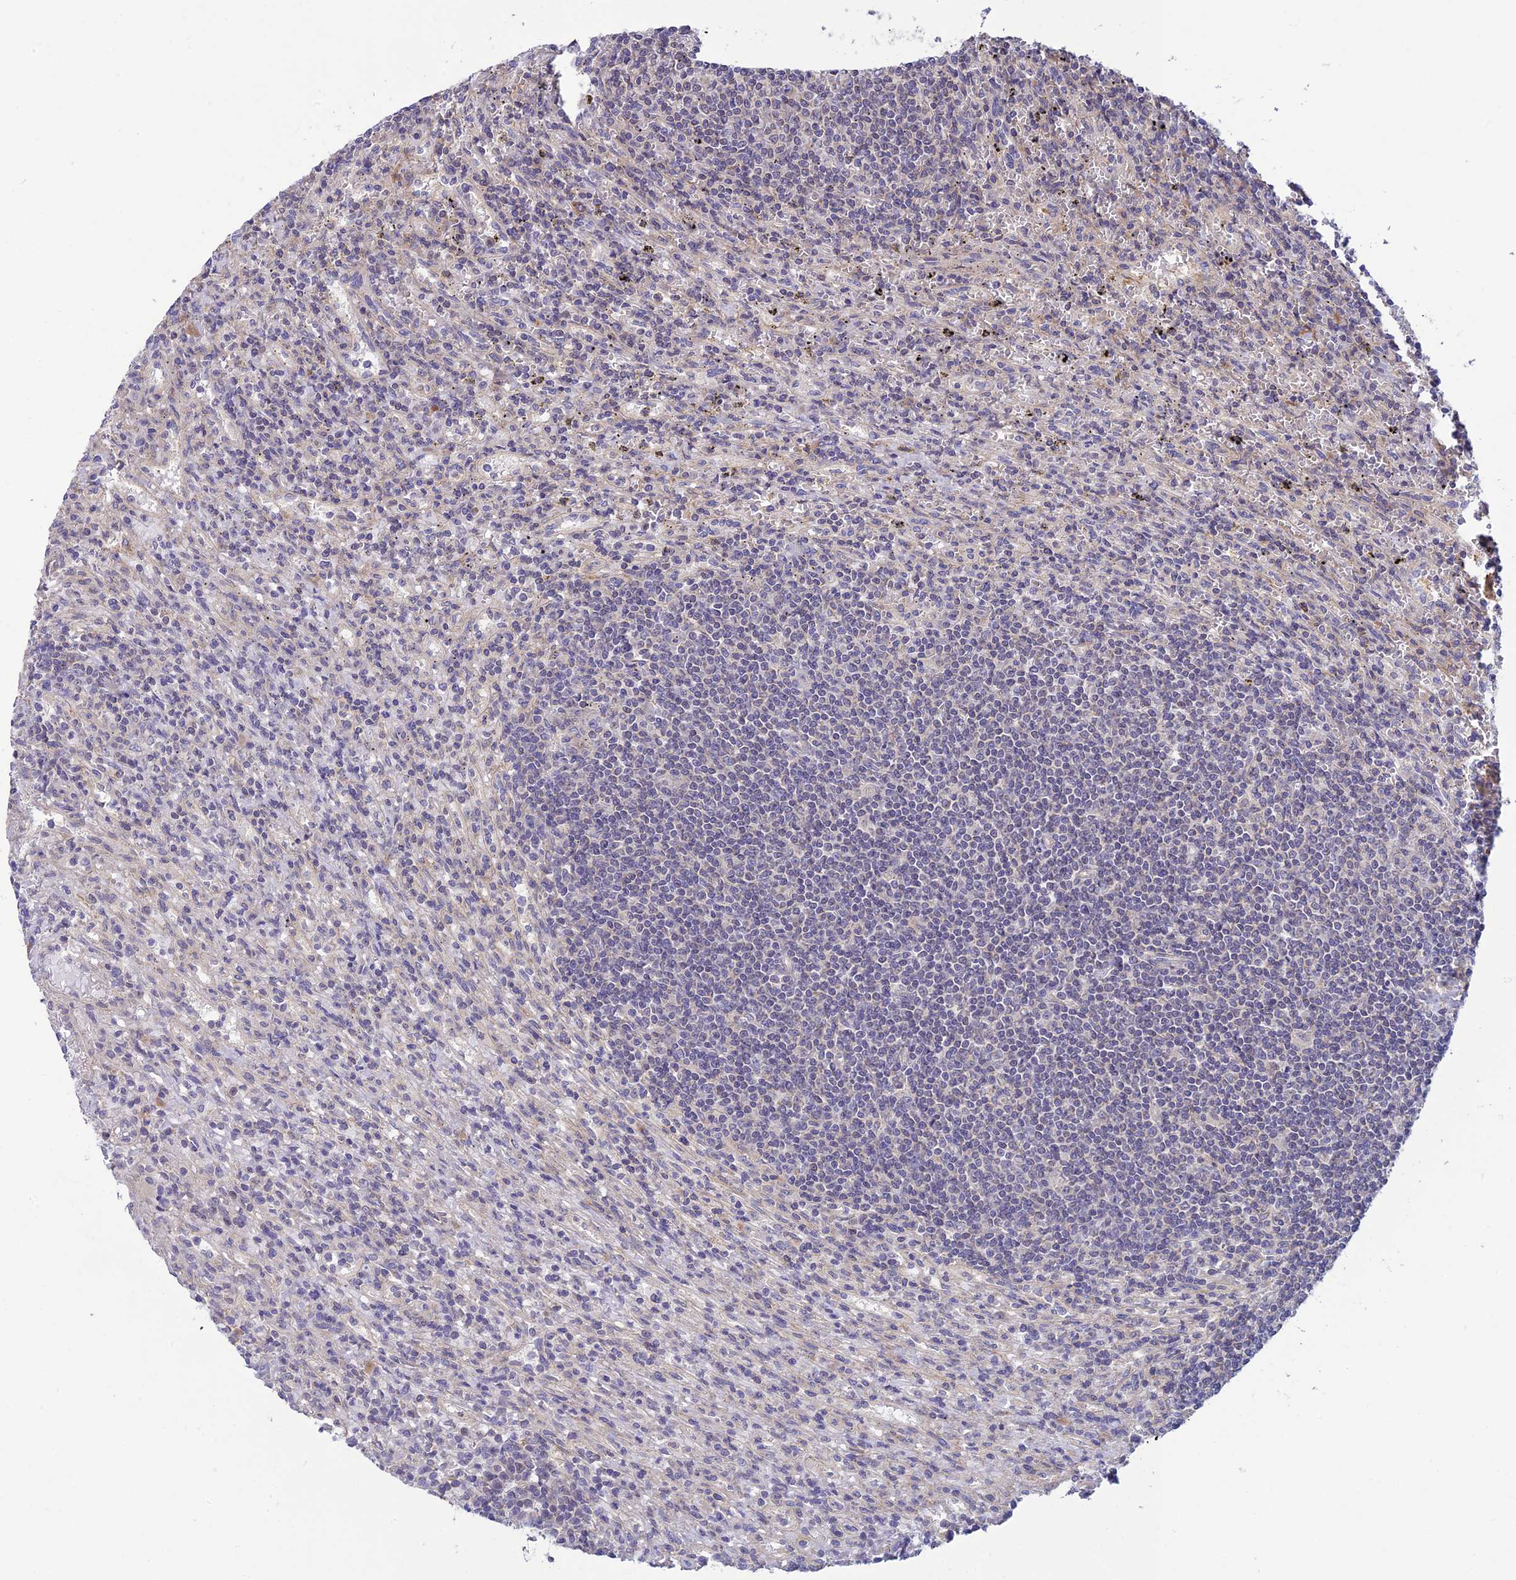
{"staining": {"intensity": "negative", "quantity": "none", "location": "none"}, "tissue": "lymphoma", "cell_type": "Tumor cells", "image_type": "cancer", "snomed": [{"axis": "morphology", "description": "Malignant lymphoma, non-Hodgkin's type, Low grade"}, {"axis": "topography", "description": "Spleen"}], "caption": "Protein analysis of malignant lymphoma, non-Hodgkin's type (low-grade) reveals no significant expression in tumor cells.", "gene": "MRNIP", "patient": {"sex": "male", "age": 76}}